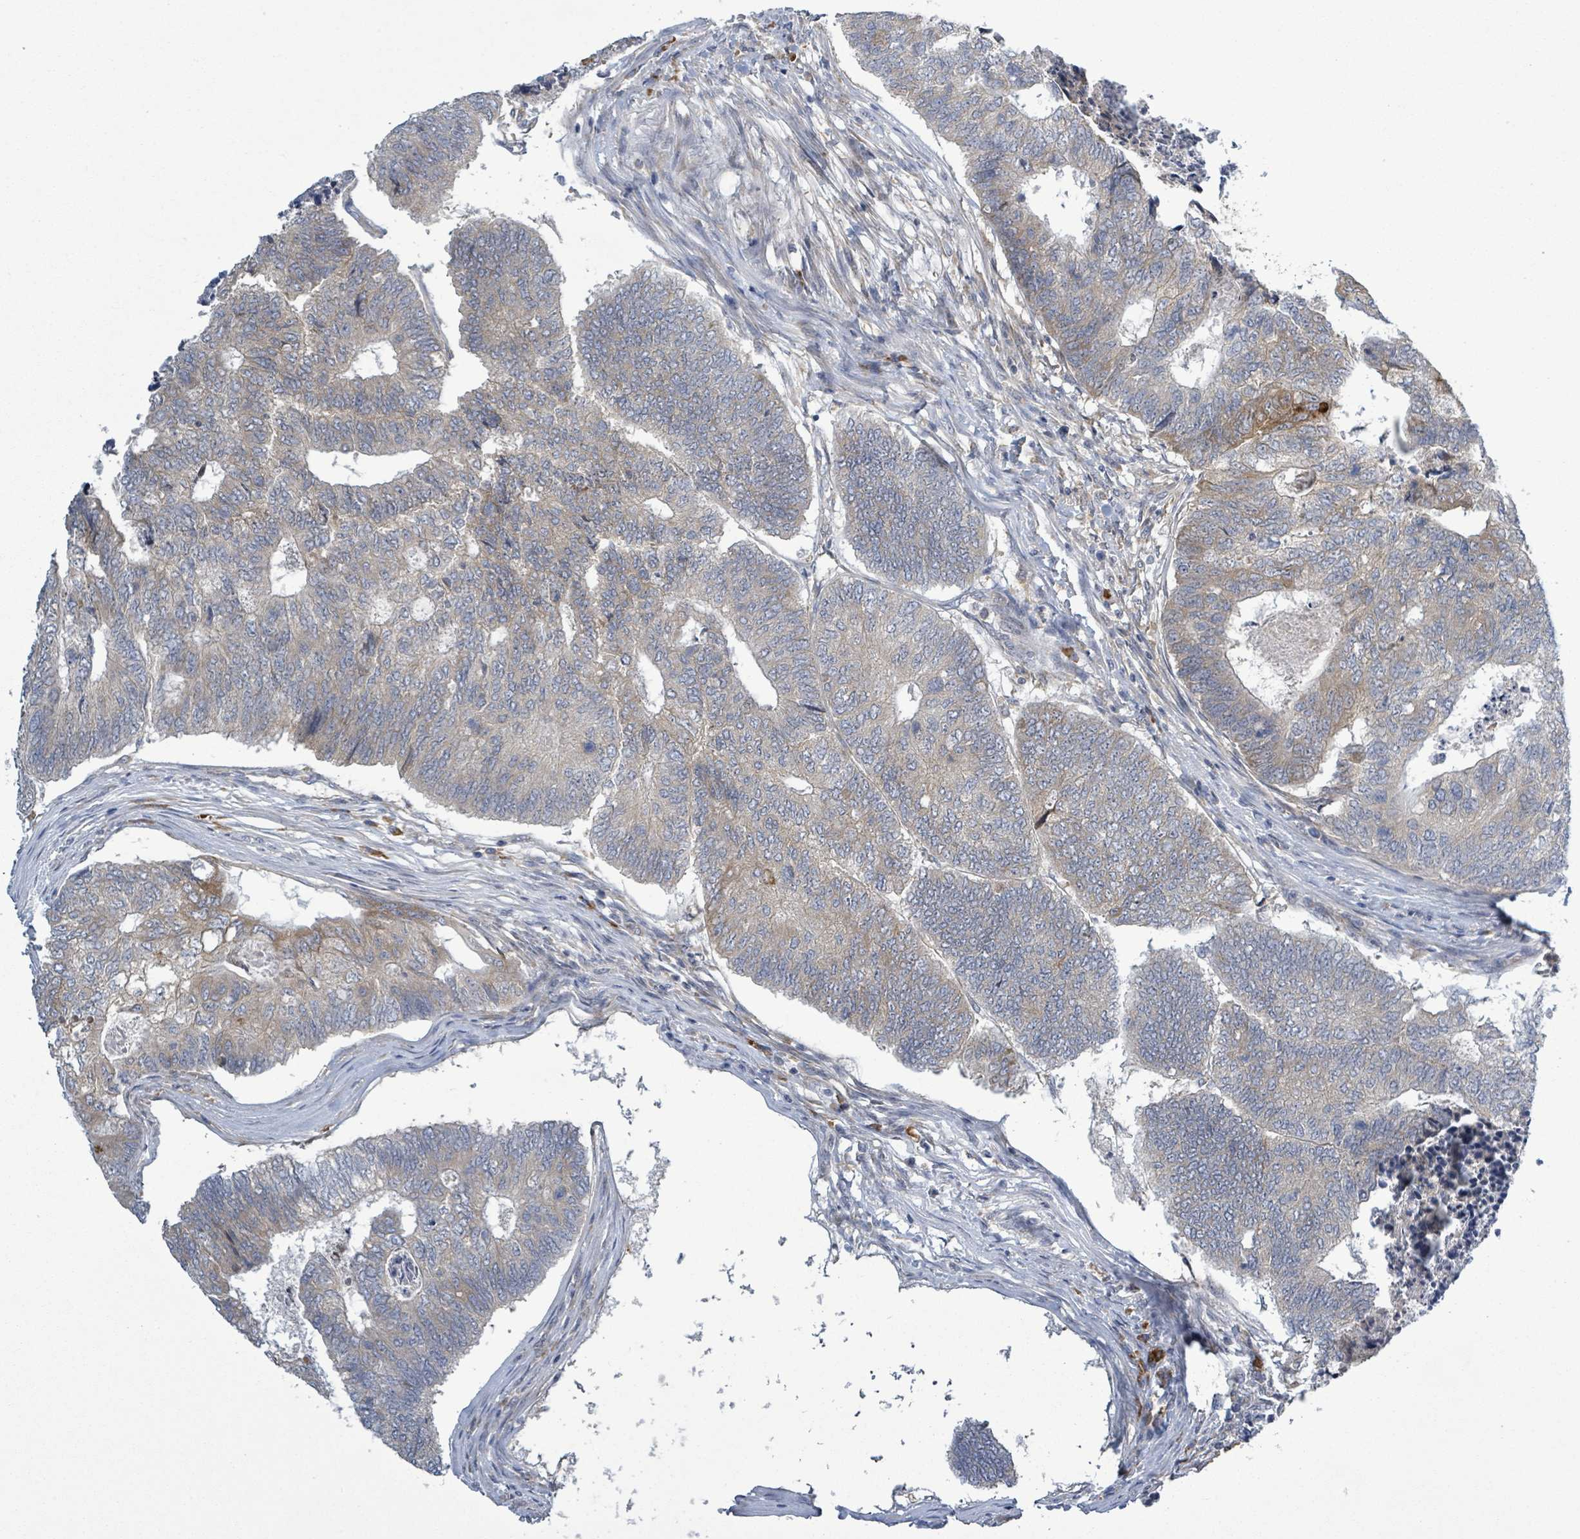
{"staining": {"intensity": "moderate", "quantity": "25%-75%", "location": "cytoplasmic/membranous"}, "tissue": "colorectal cancer", "cell_type": "Tumor cells", "image_type": "cancer", "snomed": [{"axis": "morphology", "description": "Adenocarcinoma, NOS"}, {"axis": "topography", "description": "Colon"}], "caption": "Immunohistochemistry of human colorectal cancer exhibits medium levels of moderate cytoplasmic/membranous staining in approximately 25%-75% of tumor cells.", "gene": "ATP13A1", "patient": {"sex": "female", "age": 67}}